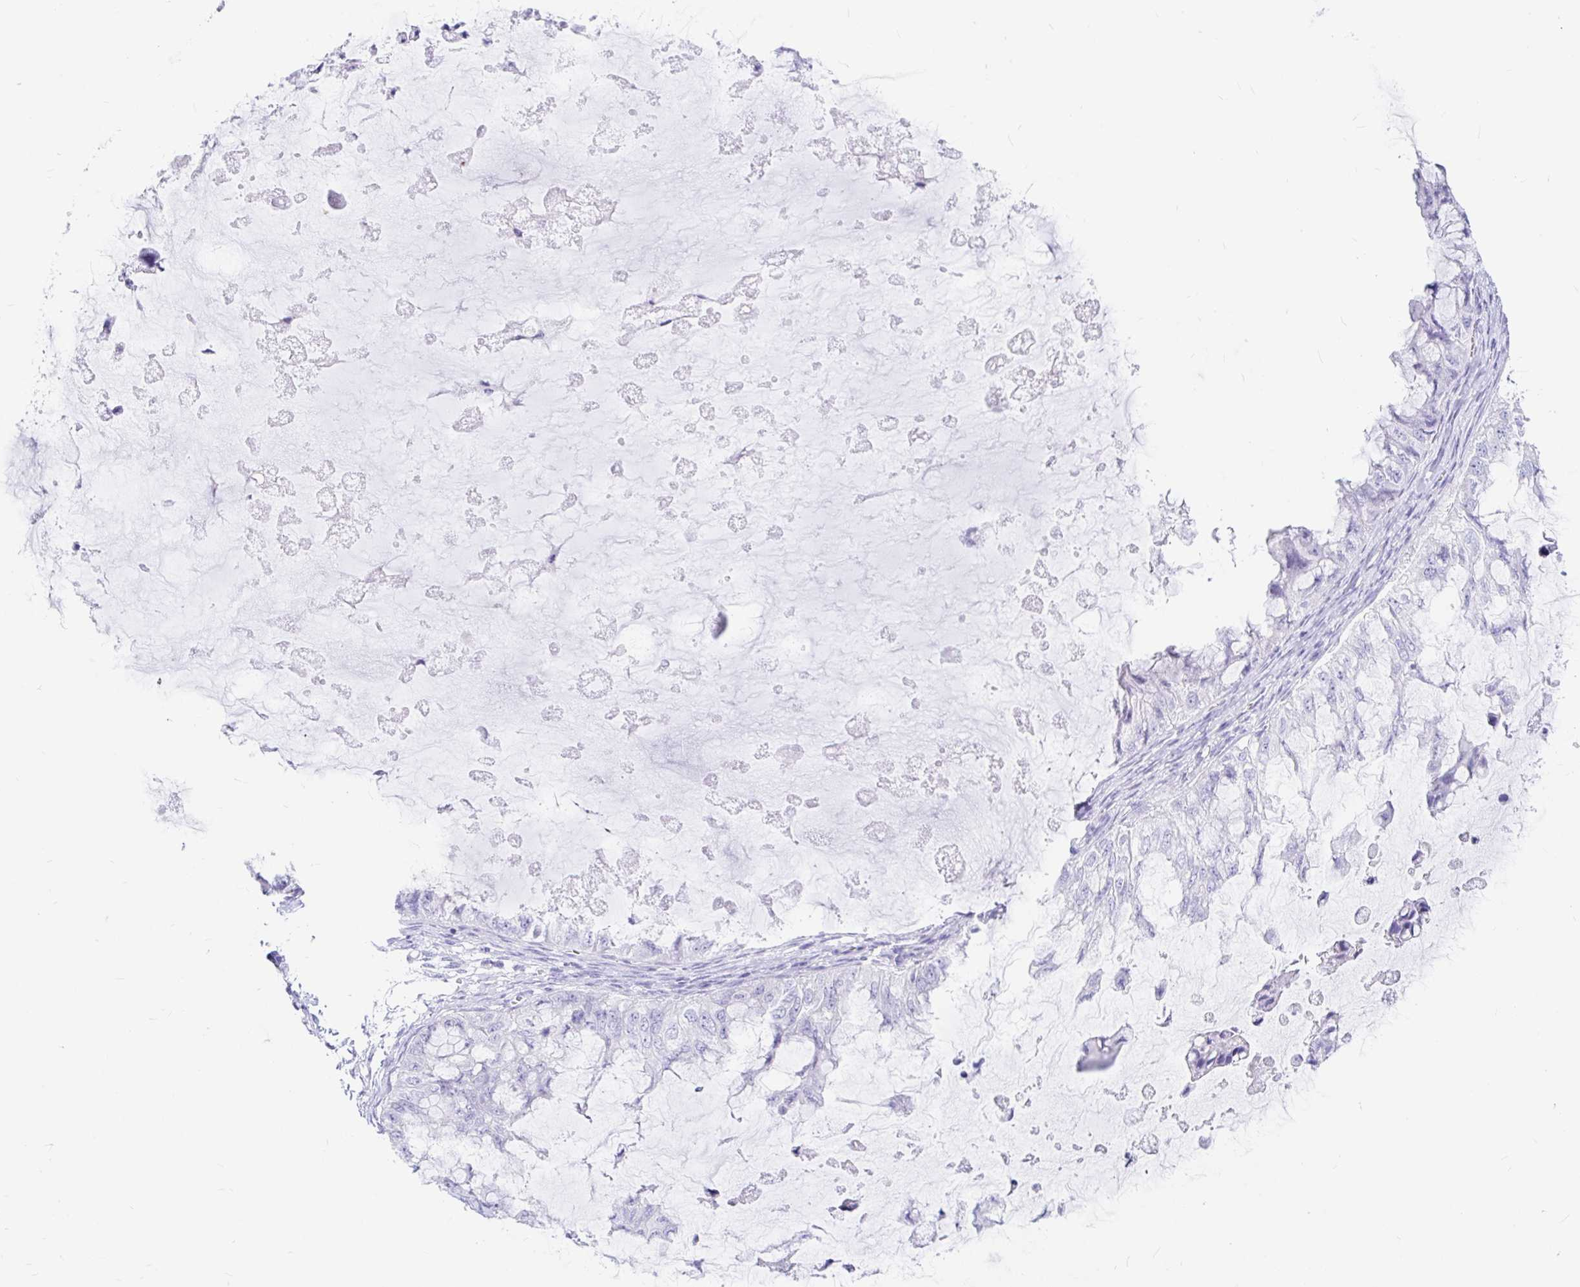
{"staining": {"intensity": "negative", "quantity": "none", "location": "none"}, "tissue": "ovarian cancer", "cell_type": "Tumor cells", "image_type": "cancer", "snomed": [{"axis": "morphology", "description": "Cystadenocarcinoma, mucinous, NOS"}, {"axis": "topography", "description": "Ovary"}], "caption": "The image shows no staining of tumor cells in ovarian mucinous cystadenocarcinoma.", "gene": "PPP1R1B", "patient": {"sex": "female", "age": 72}}